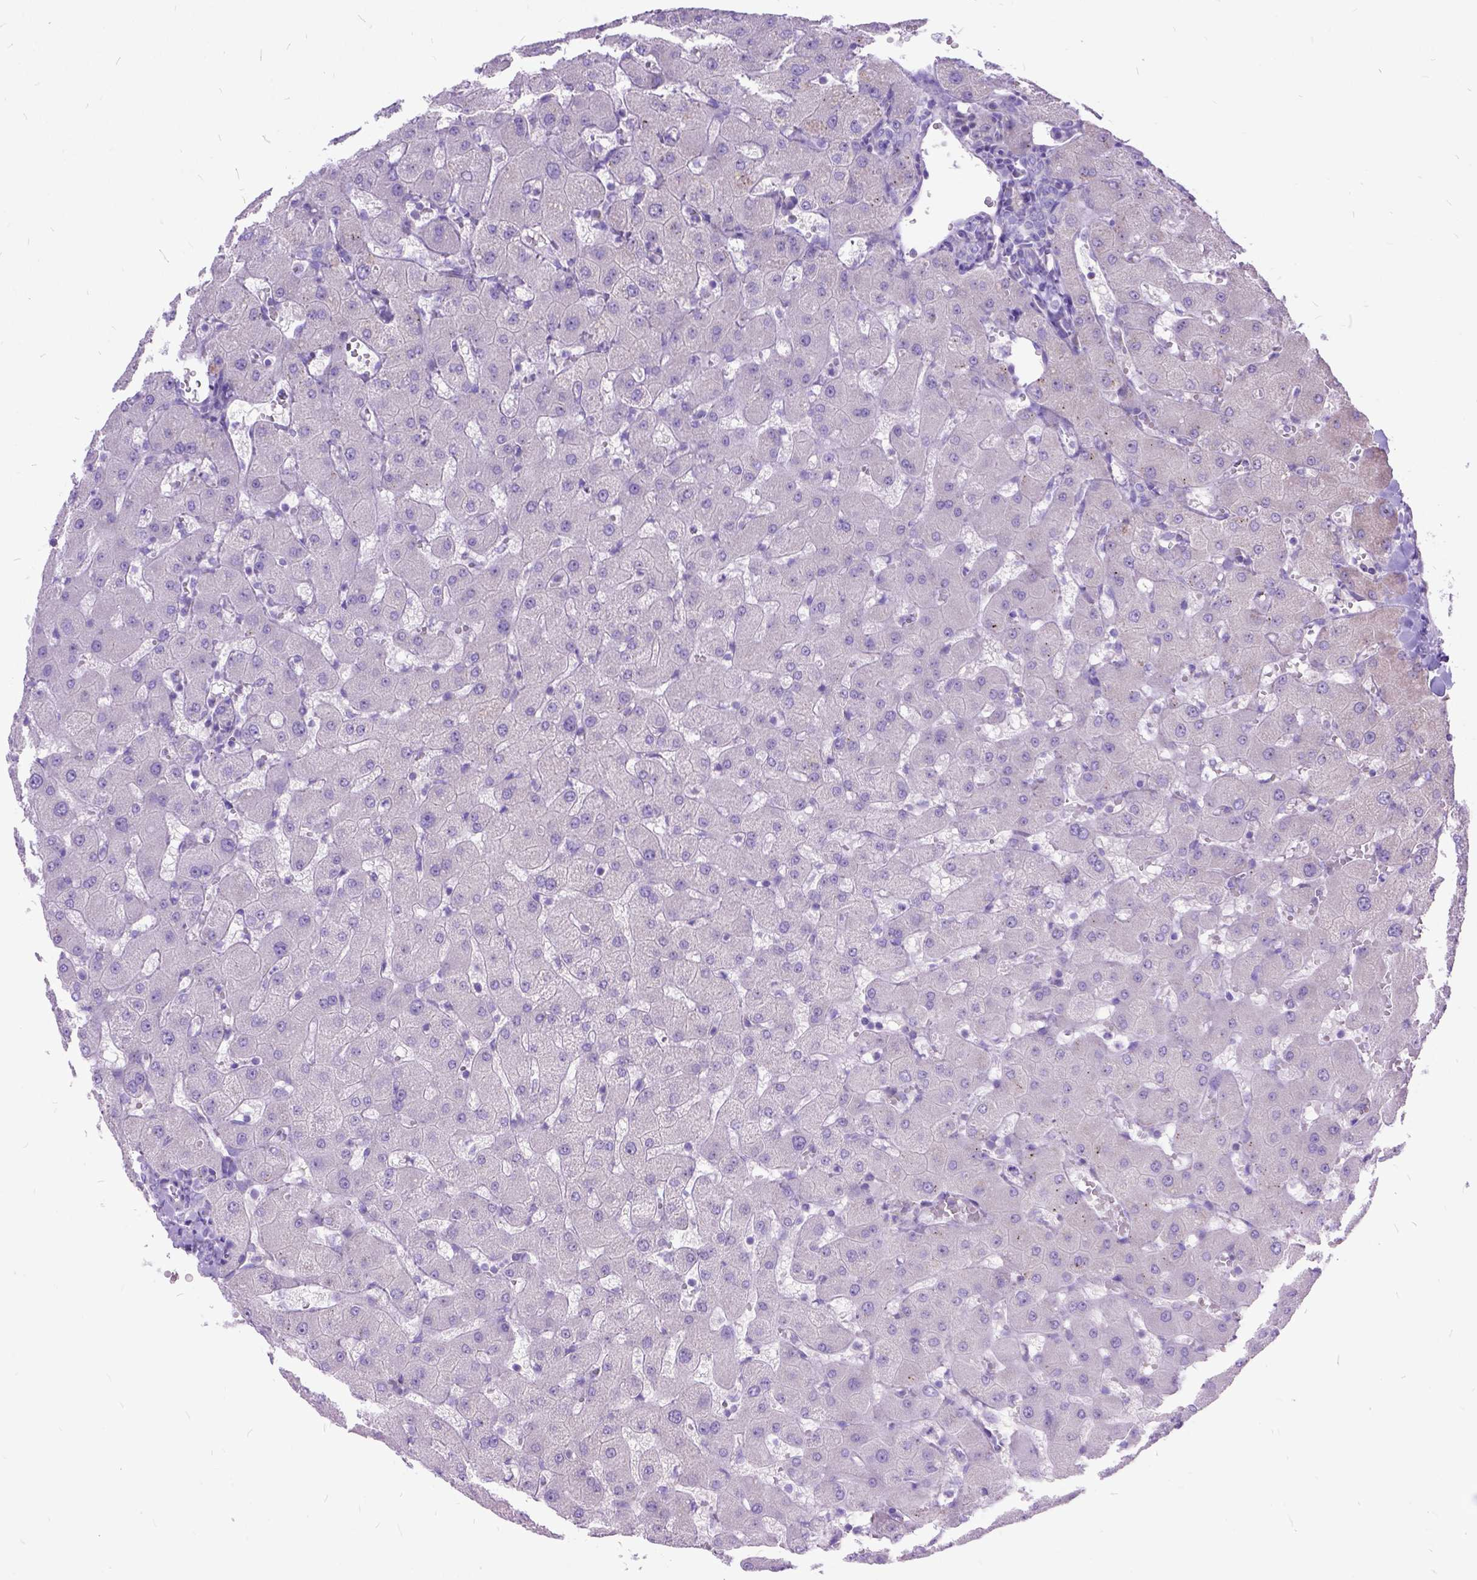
{"staining": {"intensity": "negative", "quantity": "none", "location": "none"}, "tissue": "liver", "cell_type": "Cholangiocytes", "image_type": "normal", "snomed": [{"axis": "morphology", "description": "Normal tissue, NOS"}, {"axis": "topography", "description": "Liver"}], "caption": "Human liver stained for a protein using immunohistochemistry (IHC) displays no staining in cholangiocytes.", "gene": "CTAG2", "patient": {"sex": "female", "age": 63}}